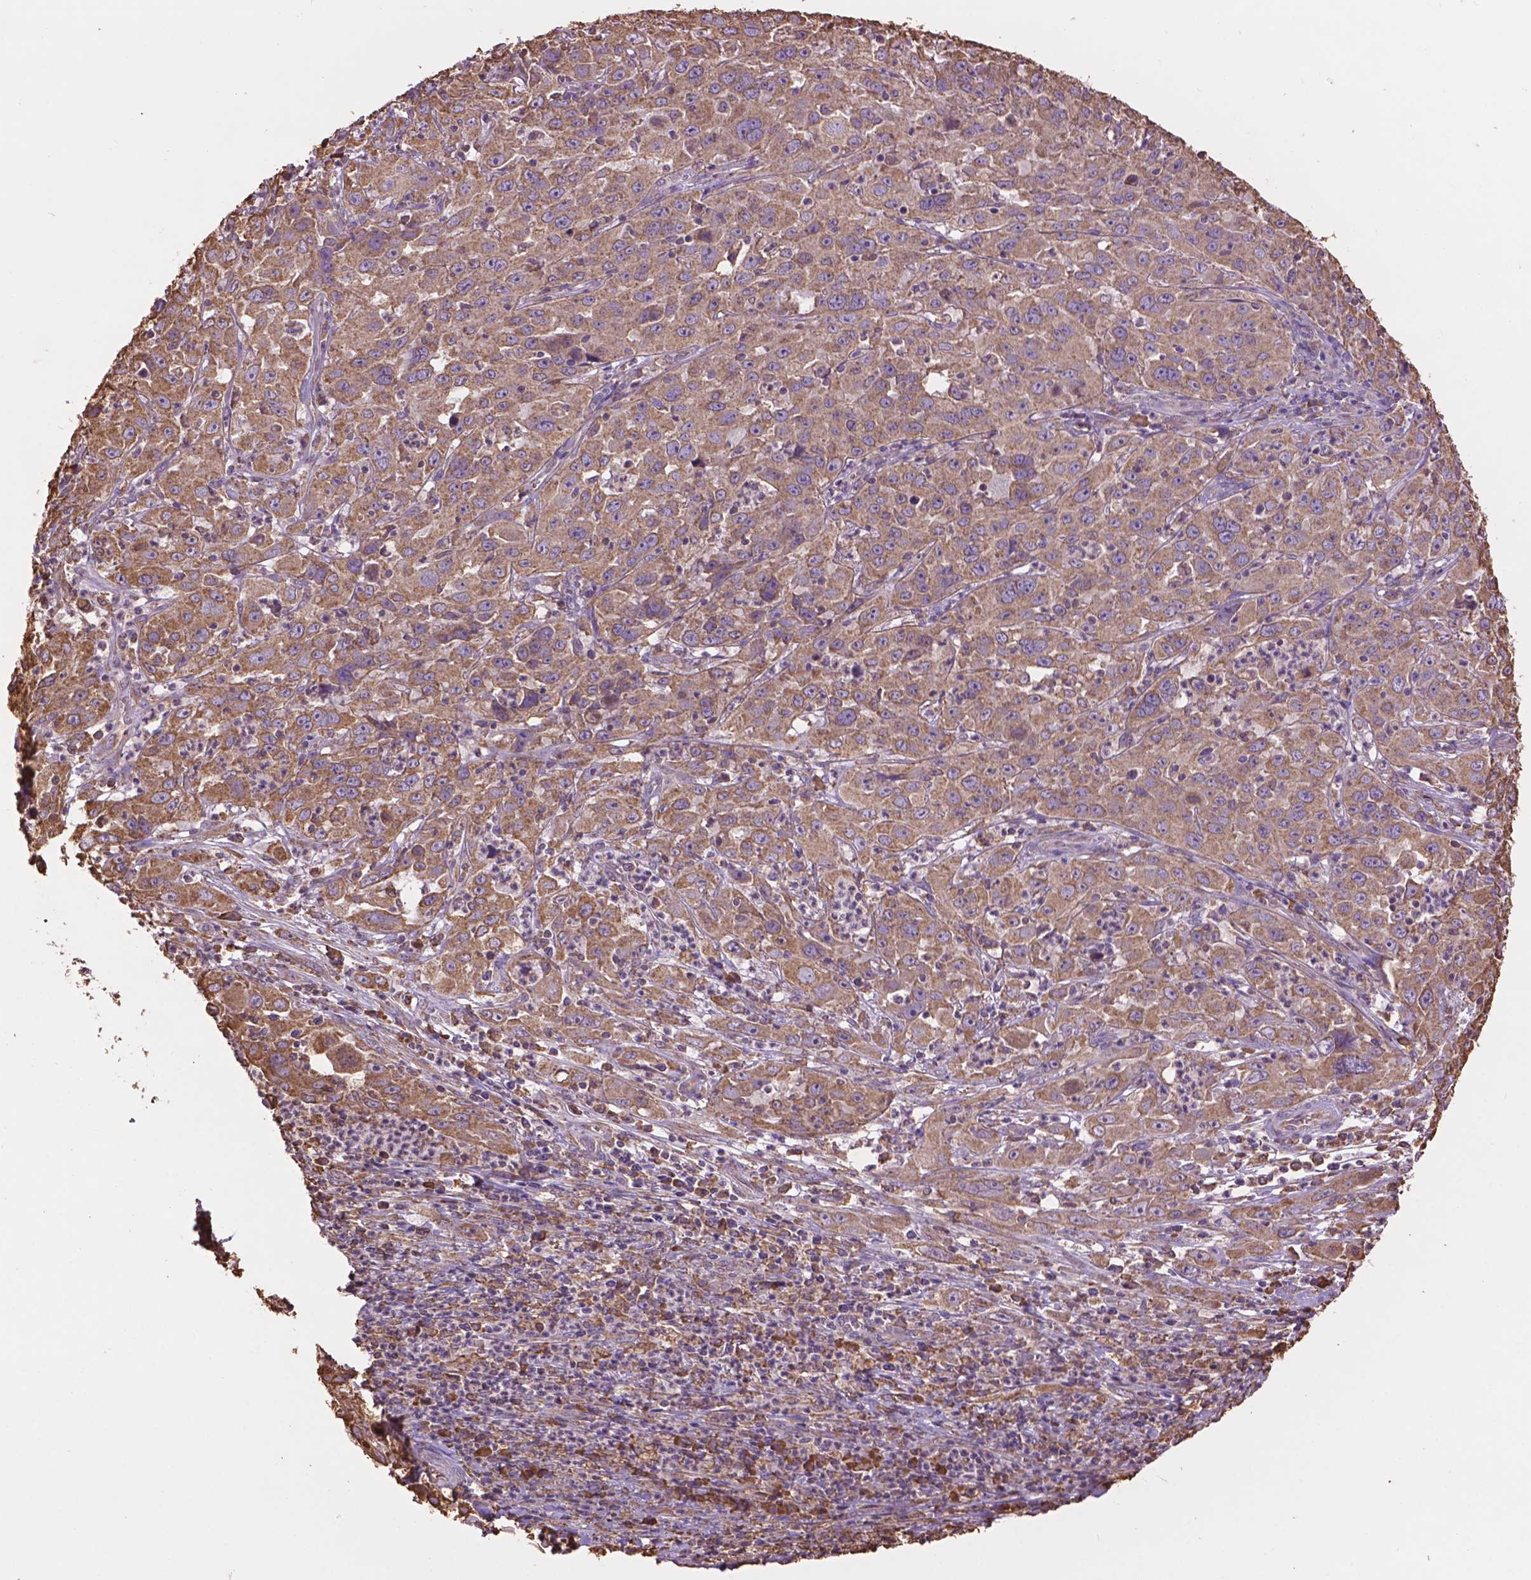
{"staining": {"intensity": "moderate", "quantity": ">75%", "location": "cytoplasmic/membranous"}, "tissue": "cervical cancer", "cell_type": "Tumor cells", "image_type": "cancer", "snomed": [{"axis": "morphology", "description": "Squamous cell carcinoma, NOS"}, {"axis": "topography", "description": "Cervix"}], "caption": "Cervical cancer (squamous cell carcinoma) stained with DAB immunohistochemistry (IHC) reveals medium levels of moderate cytoplasmic/membranous expression in about >75% of tumor cells.", "gene": "PPP2R5E", "patient": {"sex": "female", "age": 32}}